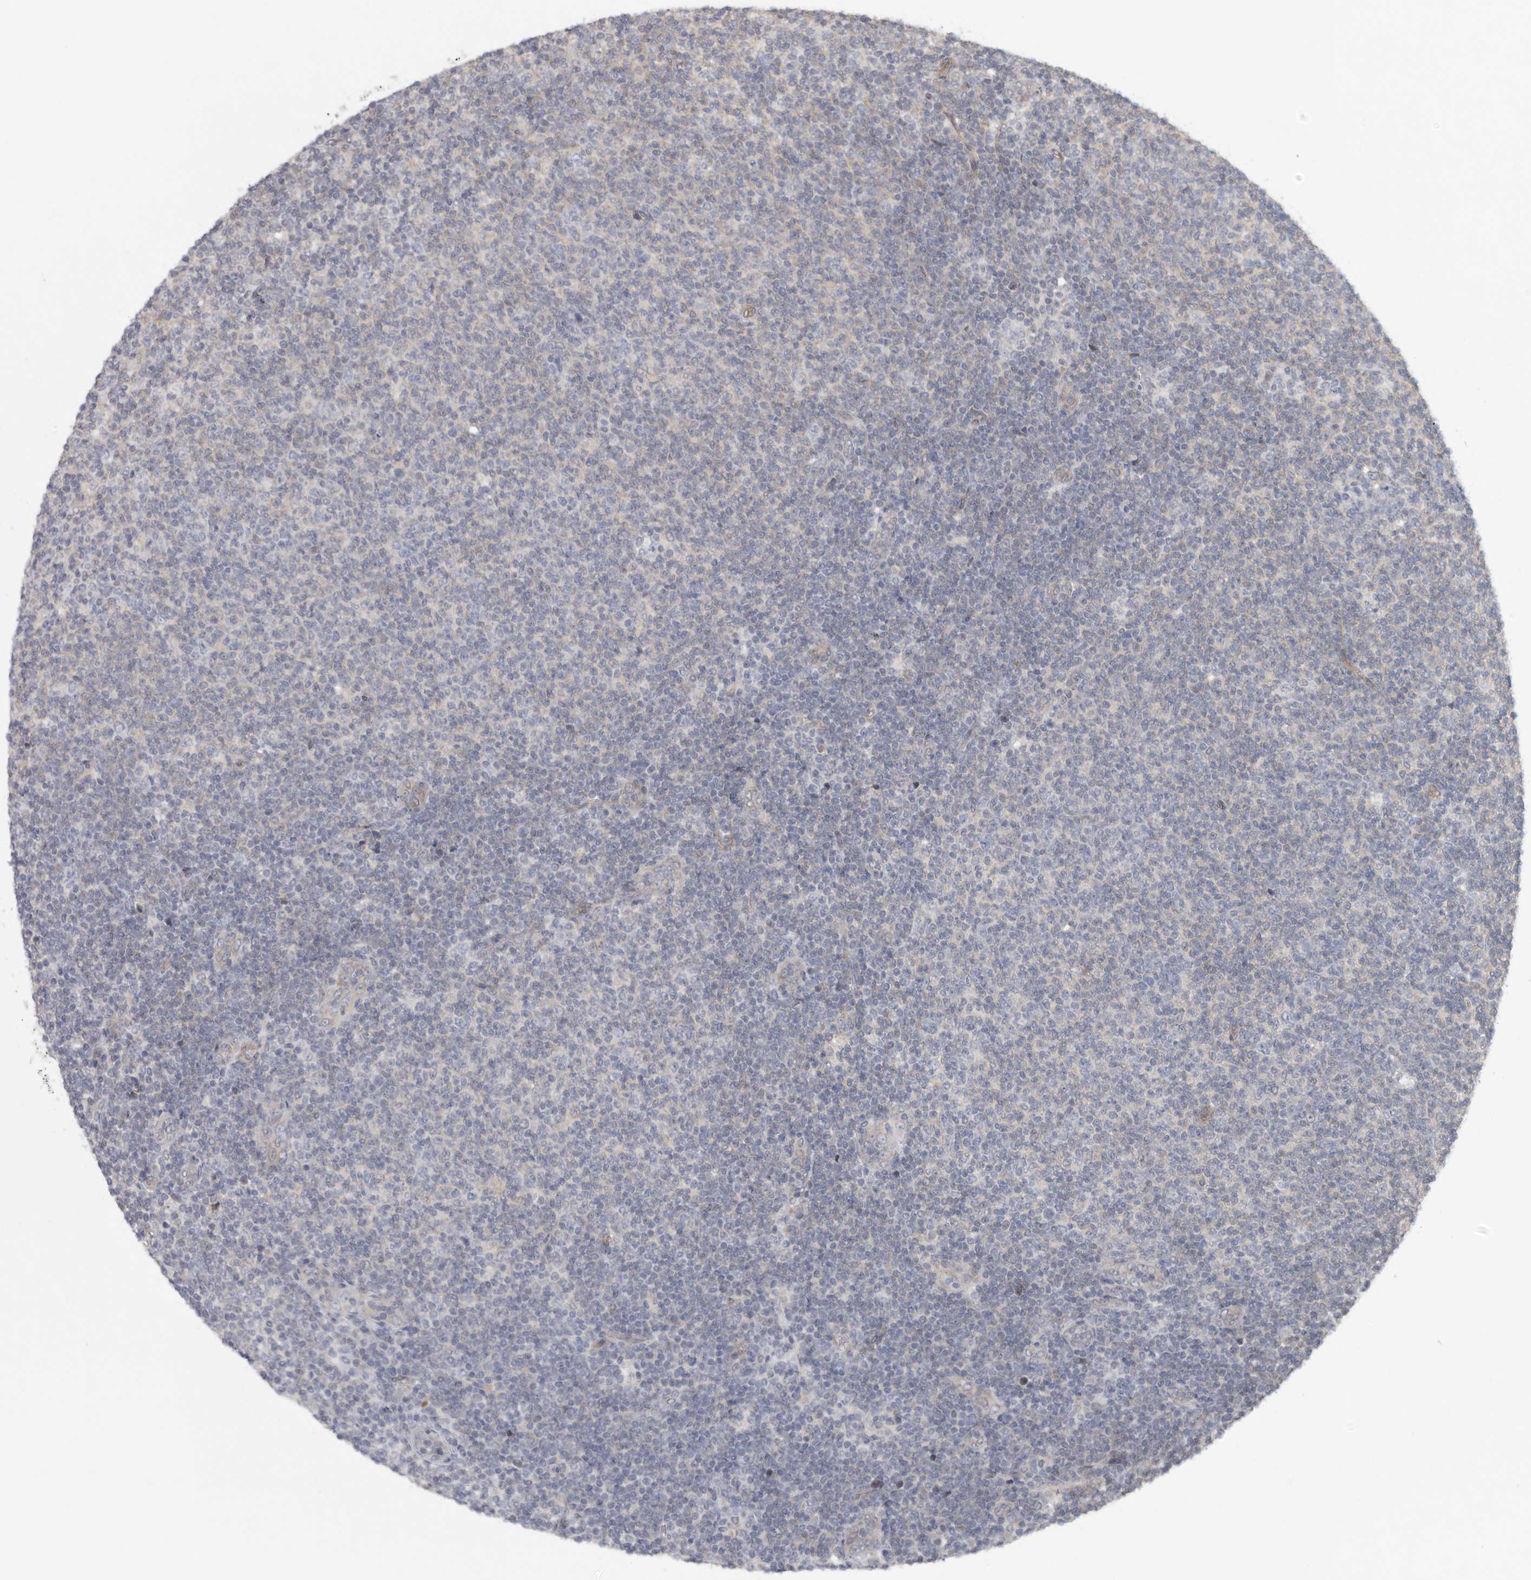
{"staining": {"intensity": "negative", "quantity": "none", "location": "none"}, "tissue": "lymphoma", "cell_type": "Tumor cells", "image_type": "cancer", "snomed": [{"axis": "morphology", "description": "Malignant lymphoma, non-Hodgkin's type, Low grade"}, {"axis": "topography", "description": "Lymph node"}], "caption": "Immunohistochemistry of low-grade malignant lymphoma, non-Hodgkin's type shows no expression in tumor cells. The staining was performed using DAB (3,3'-diaminobenzidine) to visualize the protein expression in brown, while the nuclei were stained in blue with hematoxylin (Magnification: 20x).", "gene": "BCAP29", "patient": {"sex": "male", "age": 66}}